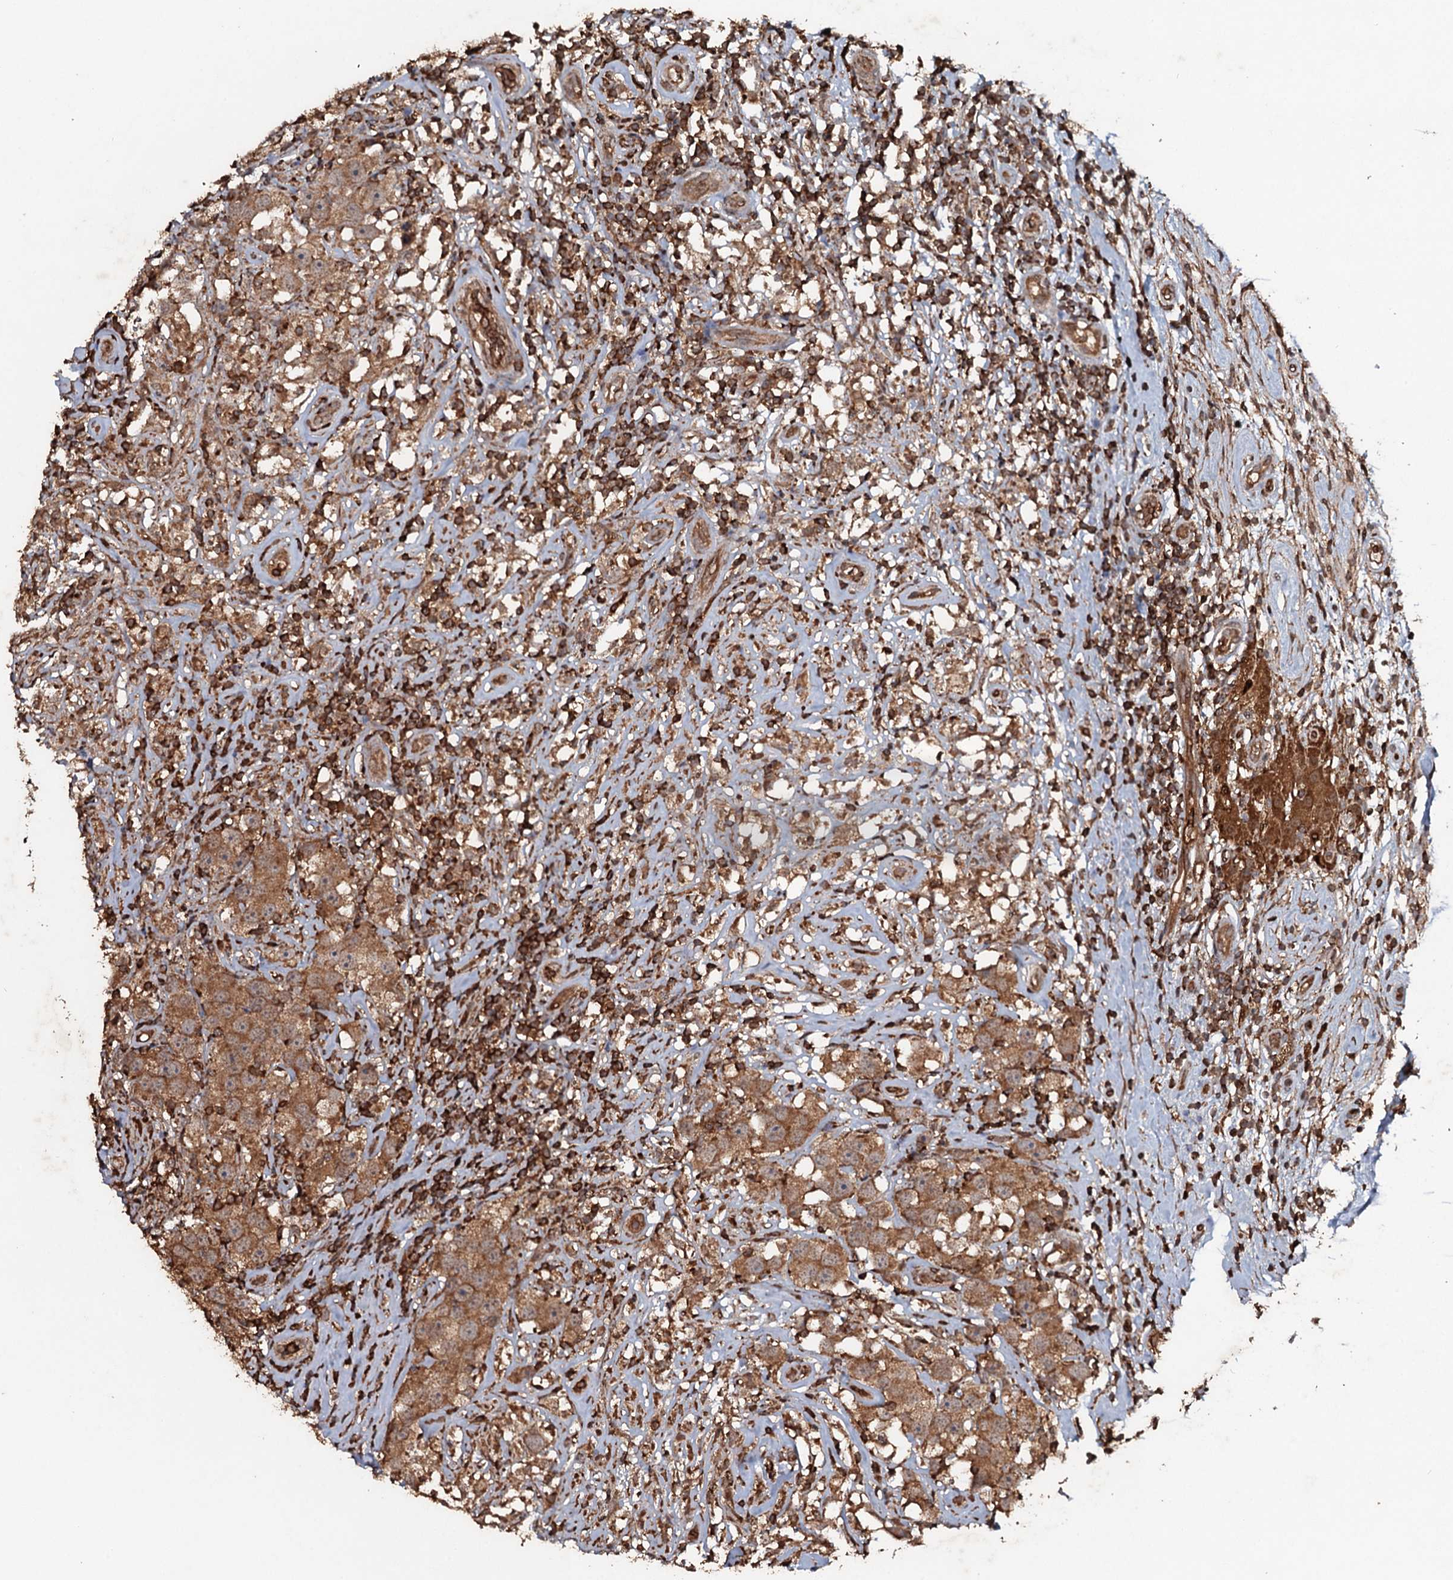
{"staining": {"intensity": "moderate", "quantity": ">75%", "location": "cytoplasmic/membranous"}, "tissue": "testis cancer", "cell_type": "Tumor cells", "image_type": "cancer", "snomed": [{"axis": "morphology", "description": "Seminoma, NOS"}, {"axis": "topography", "description": "Testis"}], "caption": "Immunohistochemical staining of testis cancer demonstrates medium levels of moderate cytoplasmic/membranous protein expression in approximately >75% of tumor cells.", "gene": "ADGRG3", "patient": {"sex": "male", "age": 49}}